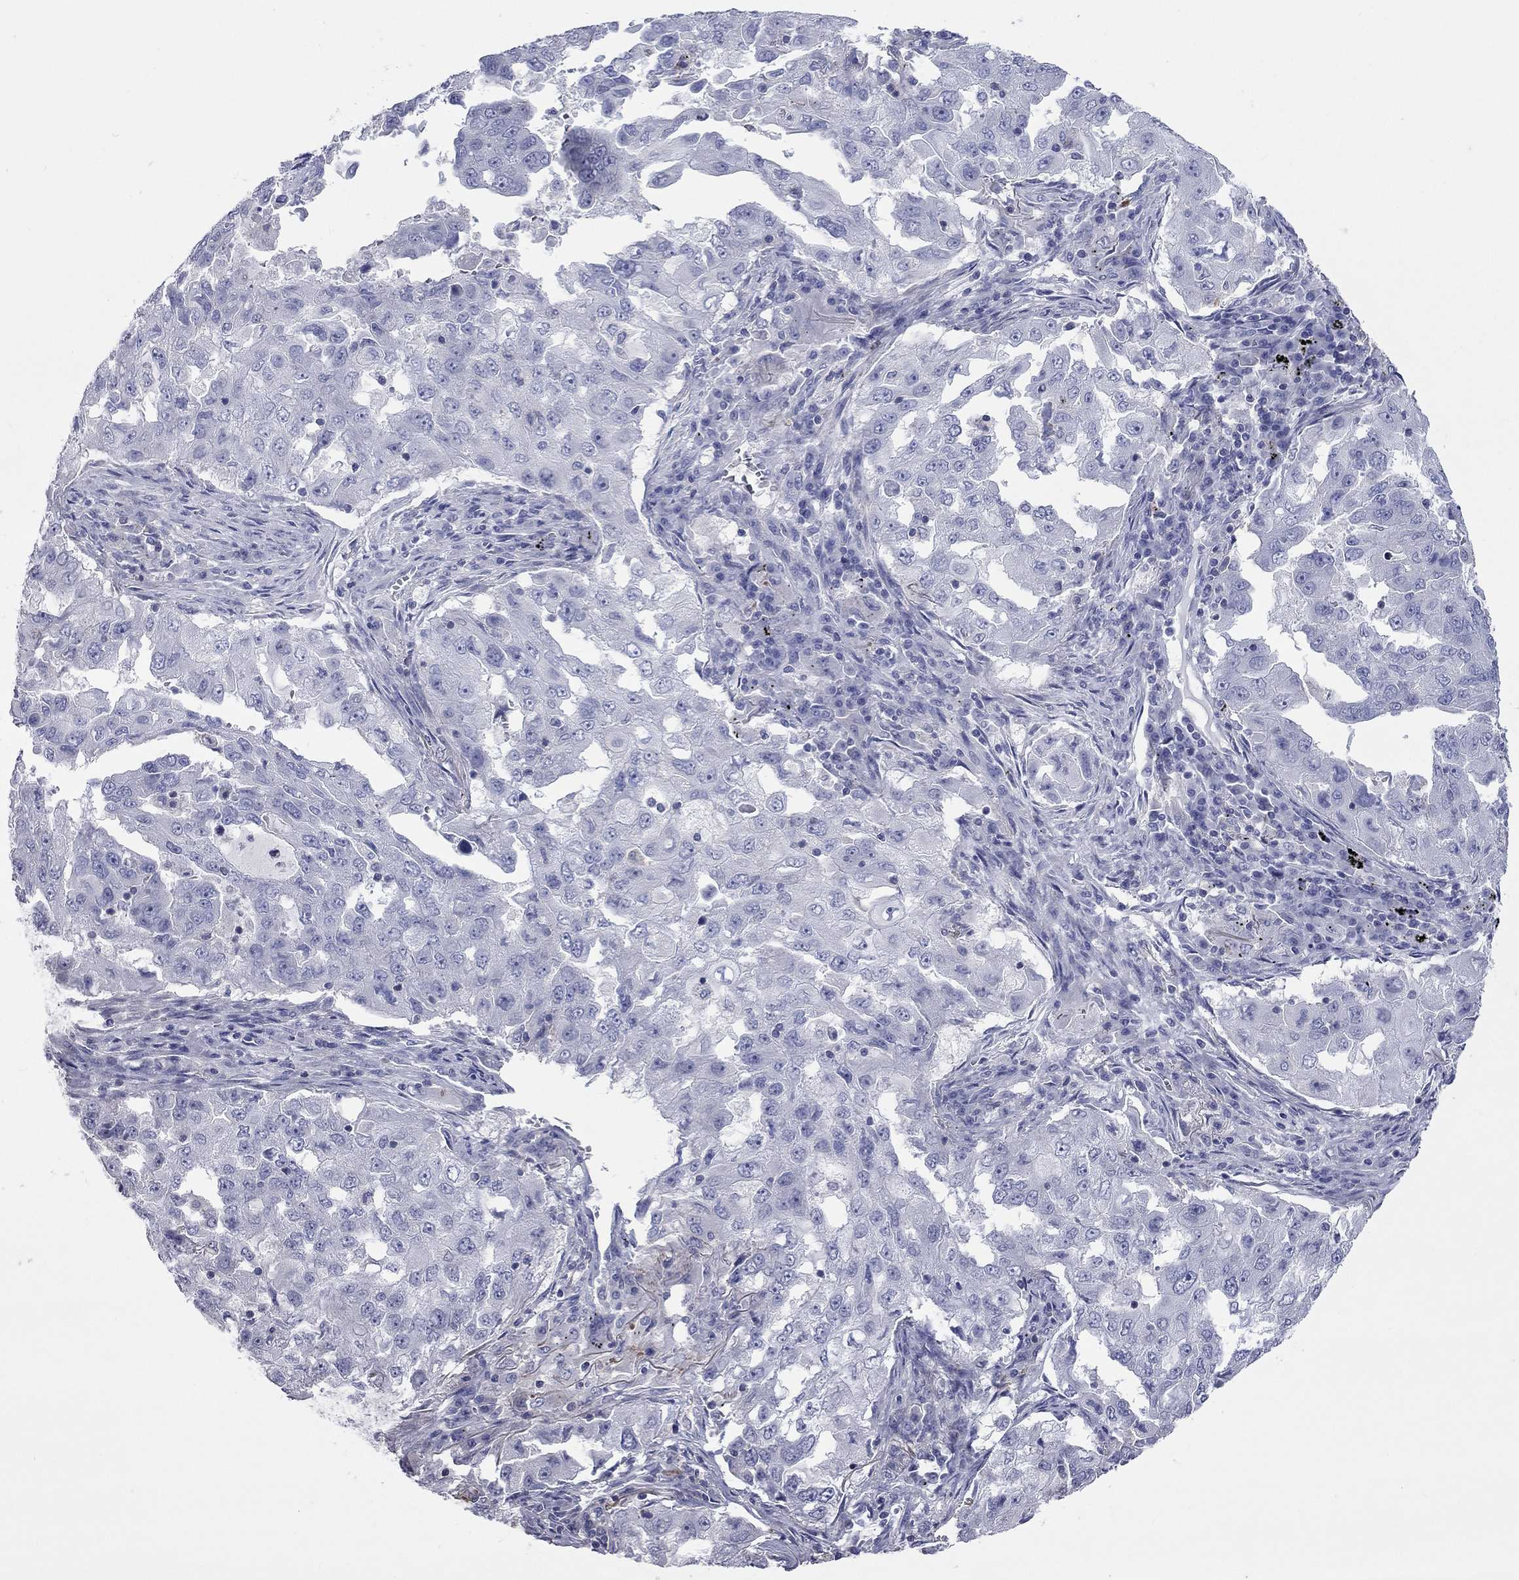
{"staining": {"intensity": "negative", "quantity": "none", "location": "none"}, "tissue": "lung cancer", "cell_type": "Tumor cells", "image_type": "cancer", "snomed": [{"axis": "morphology", "description": "Adenocarcinoma, NOS"}, {"axis": "topography", "description": "Lung"}], "caption": "DAB immunohistochemical staining of human adenocarcinoma (lung) reveals no significant positivity in tumor cells. The staining was performed using DAB (3,3'-diaminobenzidine) to visualize the protein expression in brown, while the nuclei were stained in blue with hematoxylin (Magnification: 20x).", "gene": "ACTL7B", "patient": {"sex": "female", "age": 61}}